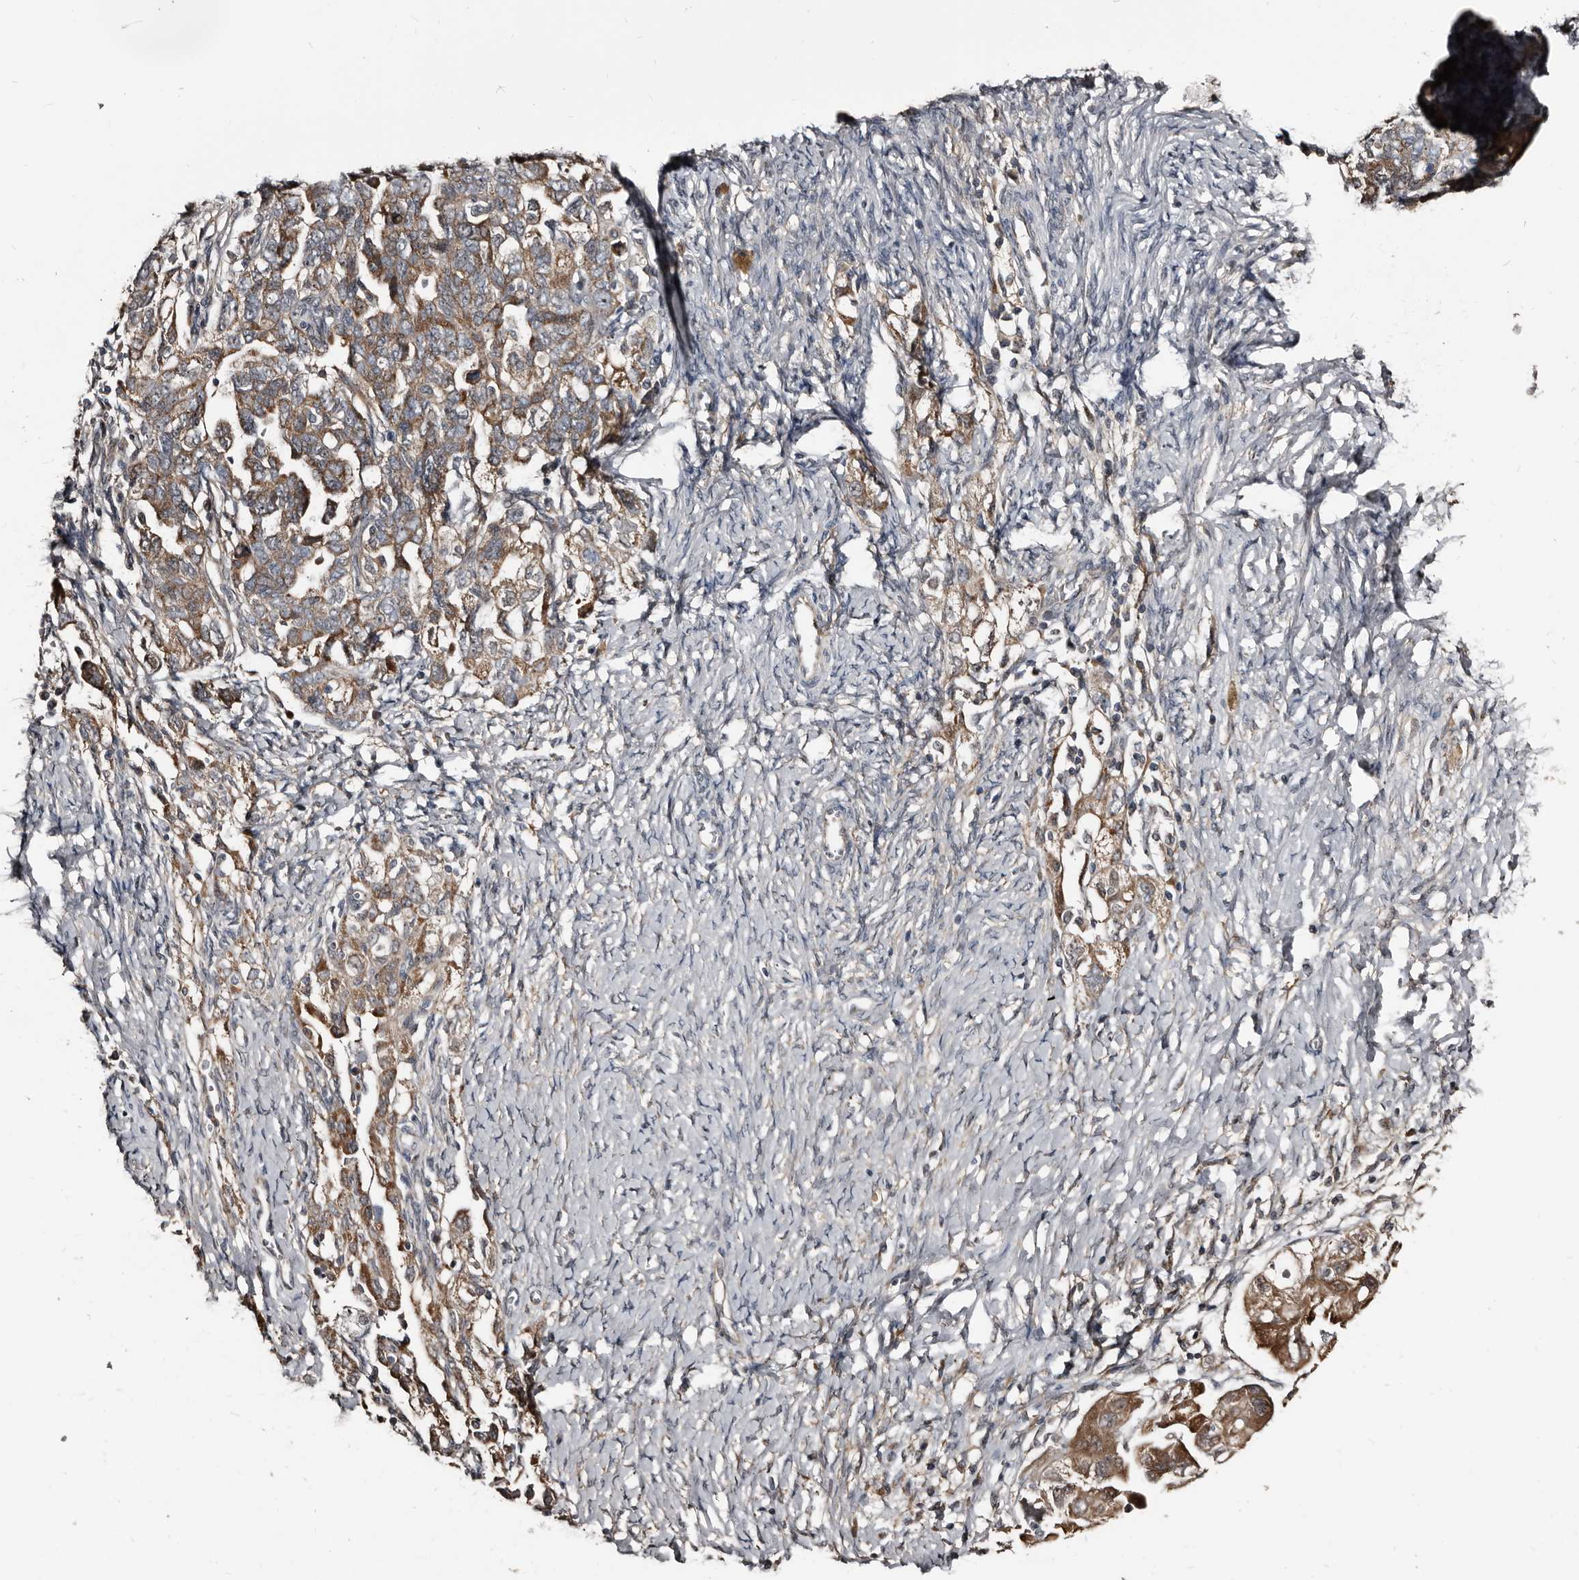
{"staining": {"intensity": "moderate", "quantity": ">75%", "location": "cytoplasmic/membranous"}, "tissue": "ovarian cancer", "cell_type": "Tumor cells", "image_type": "cancer", "snomed": [{"axis": "morphology", "description": "Carcinoma, NOS"}, {"axis": "morphology", "description": "Cystadenocarcinoma, serous, NOS"}, {"axis": "topography", "description": "Ovary"}], "caption": "Ovarian cancer stained with immunohistochemistry (IHC) shows moderate cytoplasmic/membranous staining in about >75% of tumor cells. The staining is performed using DAB brown chromogen to label protein expression. The nuclei are counter-stained blue using hematoxylin.", "gene": "DHPS", "patient": {"sex": "female", "age": 69}}